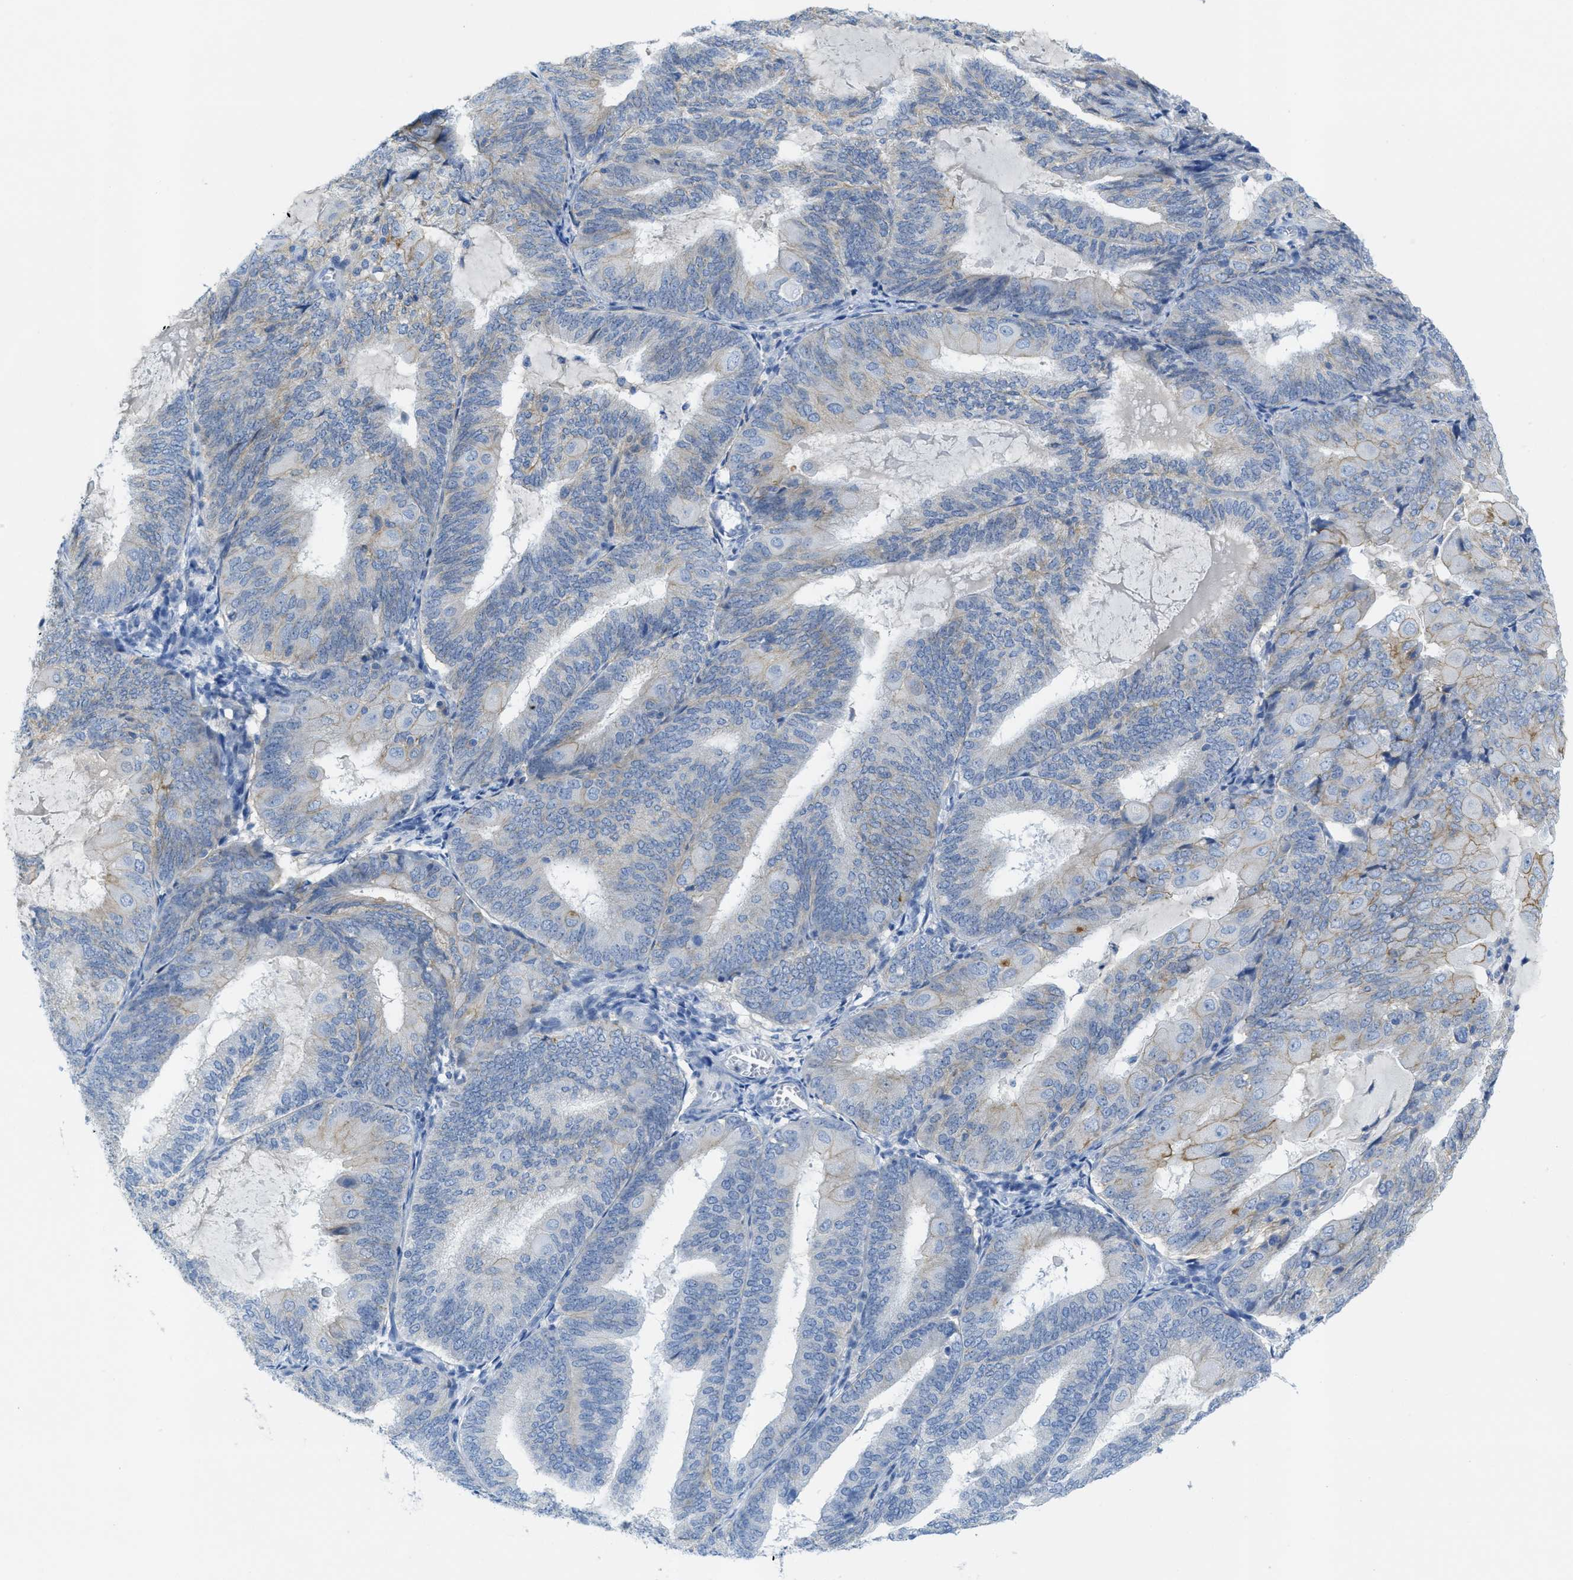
{"staining": {"intensity": "moderate", "quantity": "<25%", "location": "cytoplasmic/membranous"}, "tissue": "endometrial cancer", "cell_type": "Tumor cells", "image_type": "cancer", "snomed": [{"axis": "morphology", "description": "Adenocarcinoma, NOS"}, {"axis": "topography", "description": "Endometrium"}], "caption": "Immunohistochemistry image of neoplastic tissue: endometrial adenocarcinoma stained using immunohistochemistry (IHC) displays low levels of moderate protein expression localized specifically in the cytoplasmic/membranous of tumor cells, appearing as a cytoplasmic/membranous brown color.", "gene": "CNNM4", "patient": {"sex": "female", "age": 81}}